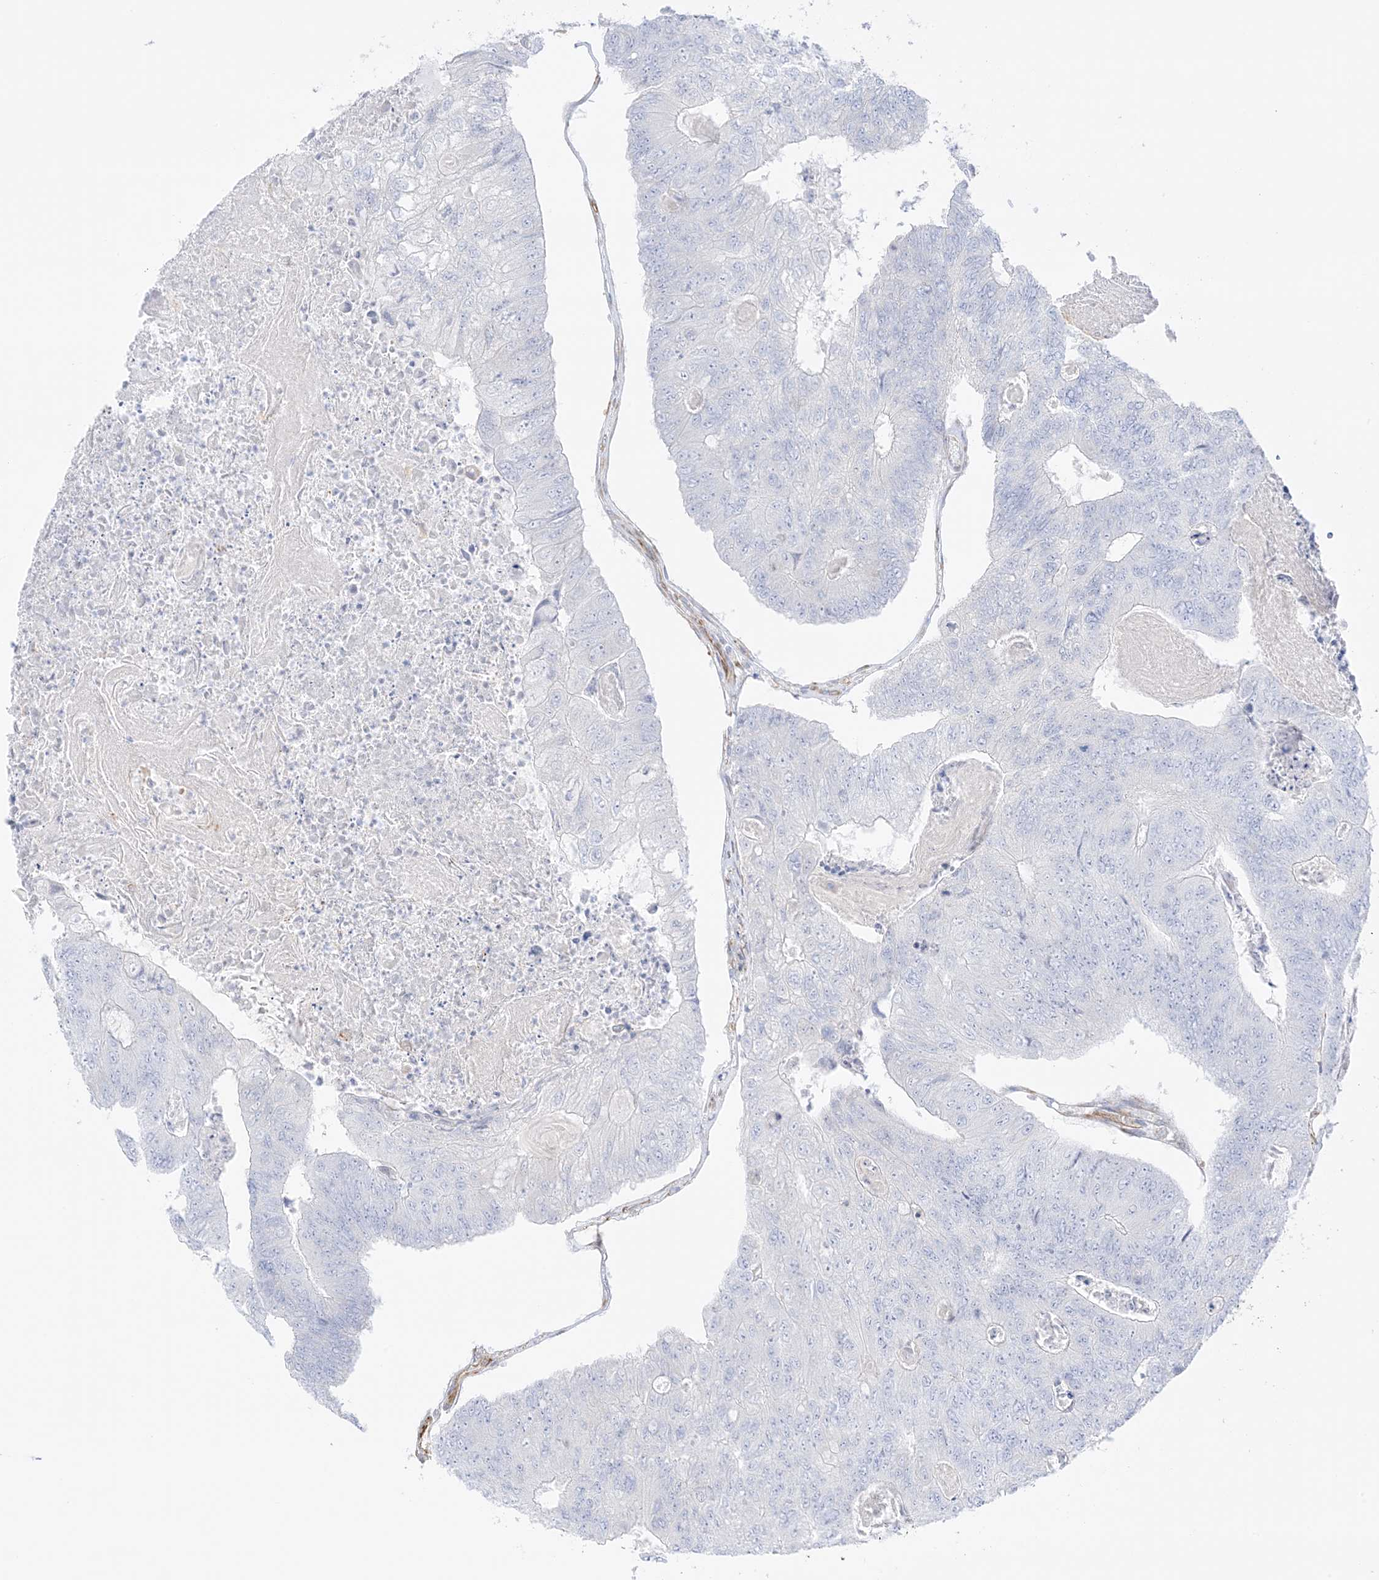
{"staining": {"intensity": "negative", "quantity": "none", "location": "none"}, "tissue": "colorectal cancer", "cell_type": "Tumor cells", "image_type": "cancer", "snomed": [{"axis": "morphology", "description": "Adenocarcinoma, NOS"}, {"axis": "topography", "description": "Colon"}], "caption": "Protein analysis of colorectal adenocarcinoma exhibits no significant positivity in tumor cells.", "gene": "PID1", "patient": {"sex": "female", "age": 67}}